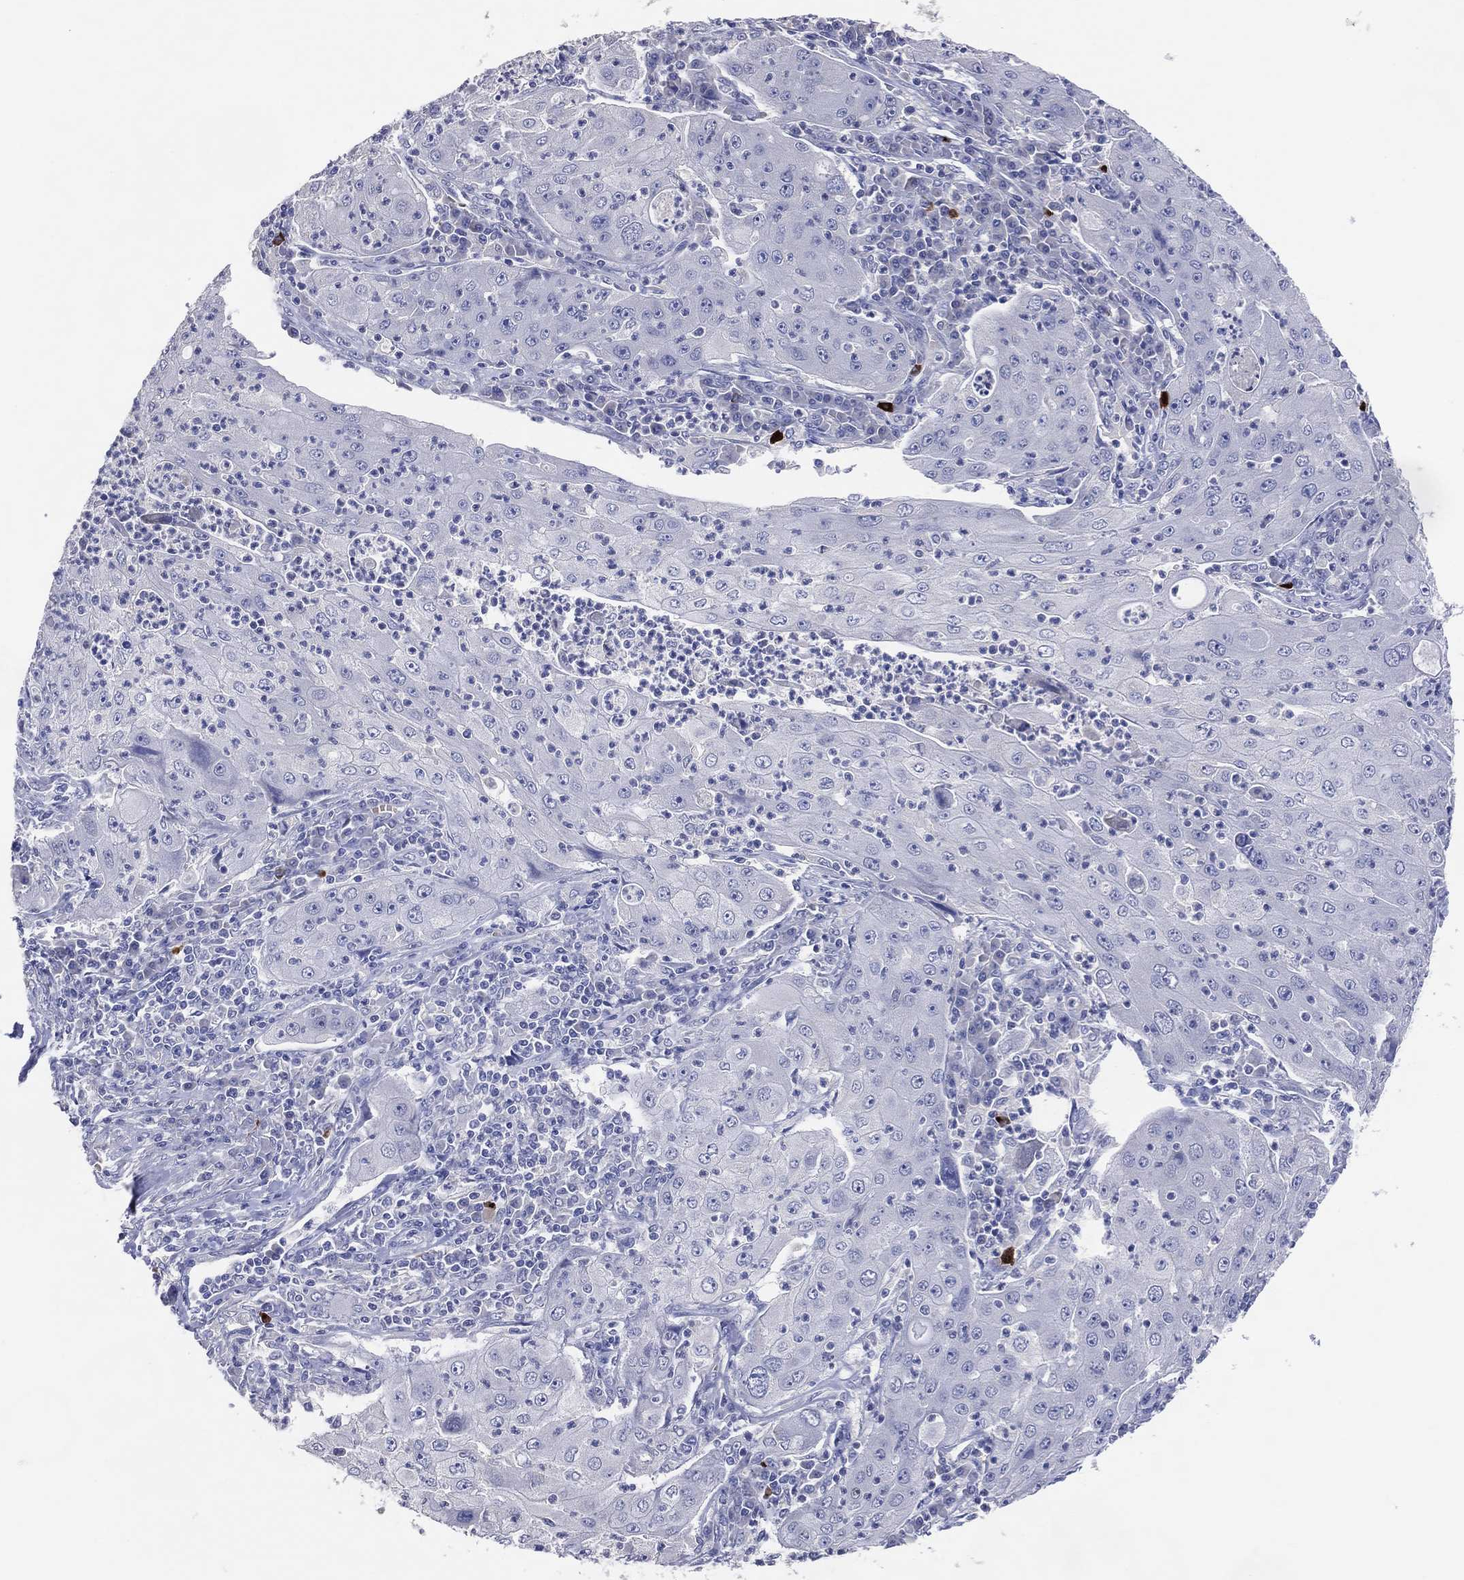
{"staining": {"intensity": "negative", "quantity": "none", "location": "none"}, "tissue": "lung cancer", "cell_type": "Tumor cells", "image_type": "cancer", "snomed": [{"axis": "morphology", "description": "Squamous cell carcinoma, NOS"}, {"axis": "topography", "description": "Lung"}], "caption": "Human squamous cell carcinoma (lung) stained for a protein using immunohistochemistry shows no positivity in tumor cells.", "gene": "DNAH6", "patient": {"sex": "female", "age": 59}}